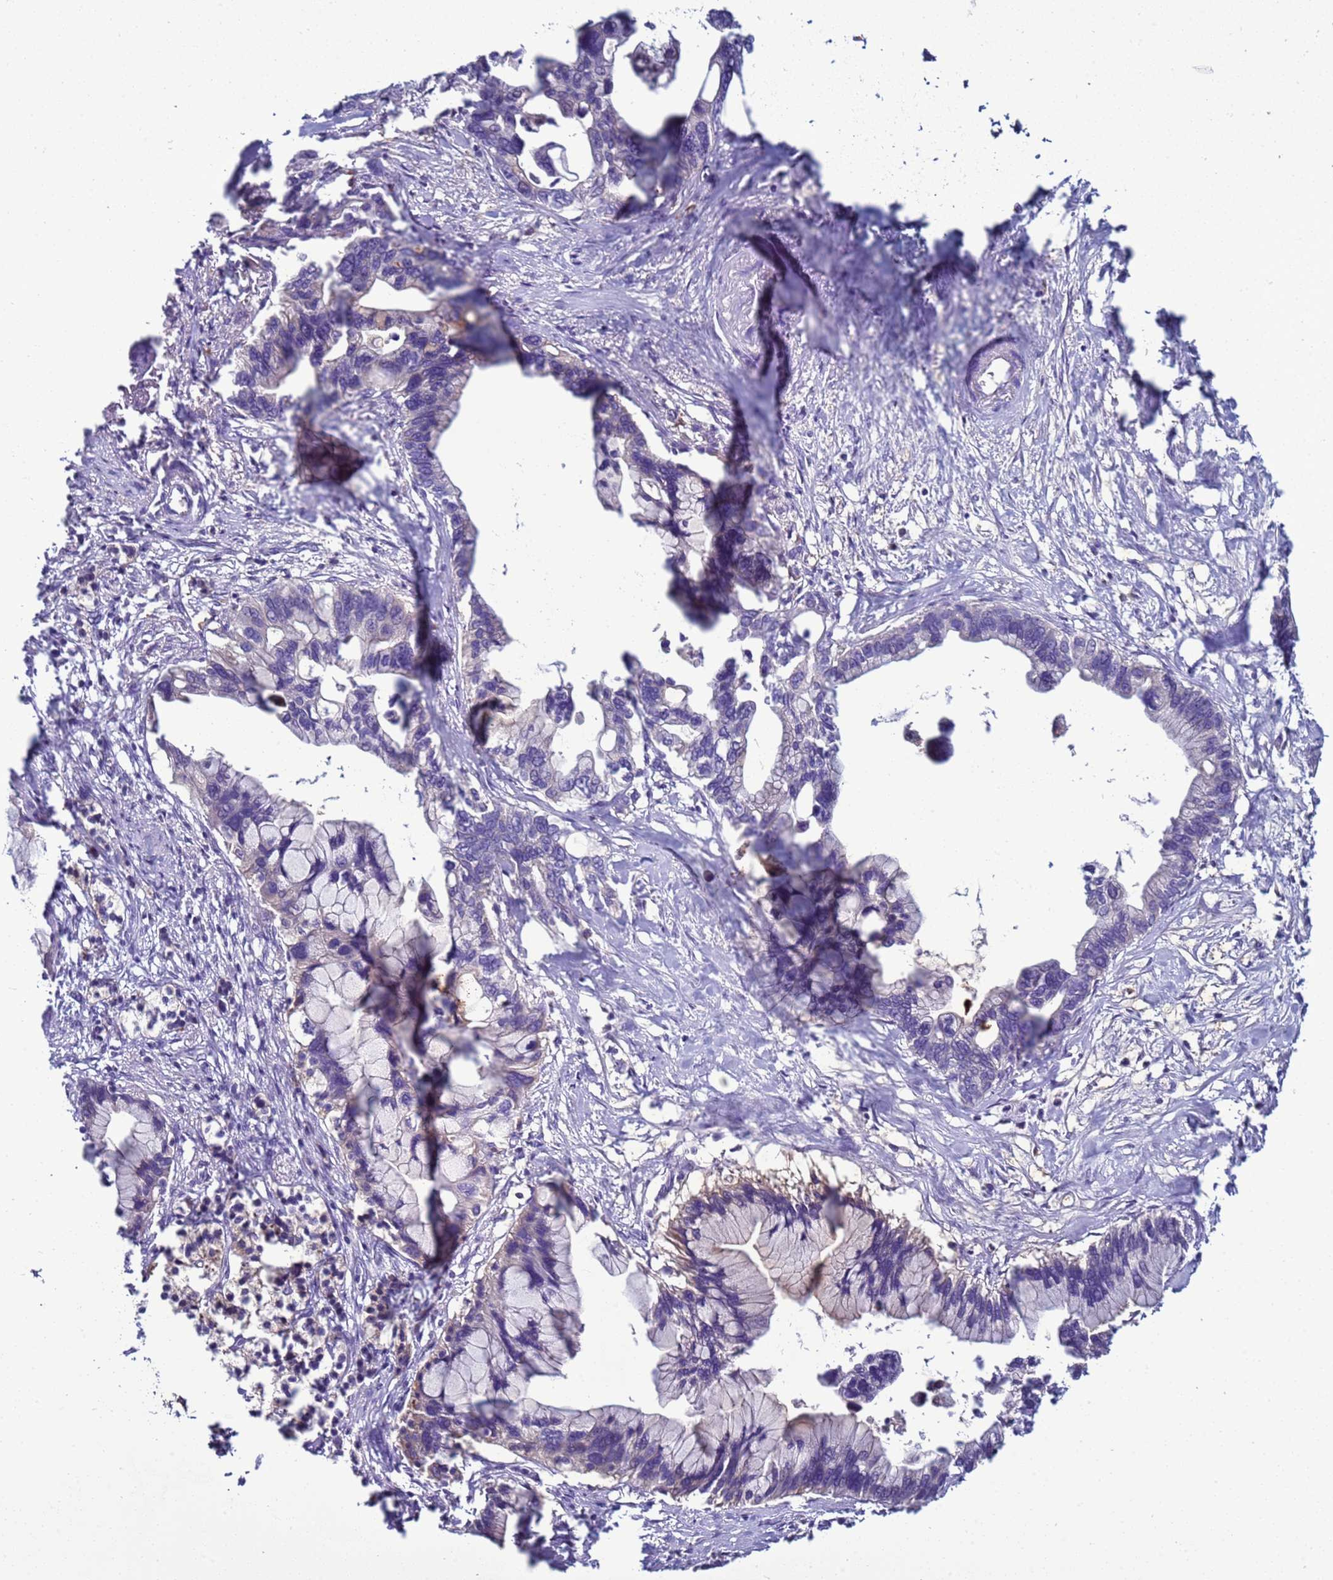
{"staining": {"intensity": "negative", "quantity": "none", "location": "none"}, "tissue": "pancreatic cancer", "cell_type": "Tumor cells", "image_type": "cancer", "snomed": [{"axis": "morphology", "description": "Adenocarcinoma, NOS"}, {"axis": "topography", "description": "Pancreas"}], "caption": "DAB (3,3'-diaminobenzidine) immunohistochemical staining of human pancreatic cancer (adenocarcinoma) demonstrates no significant positivity in tumor cells.", "gene": "NAT2", "patient": {"sex": "female", "age": 83}}